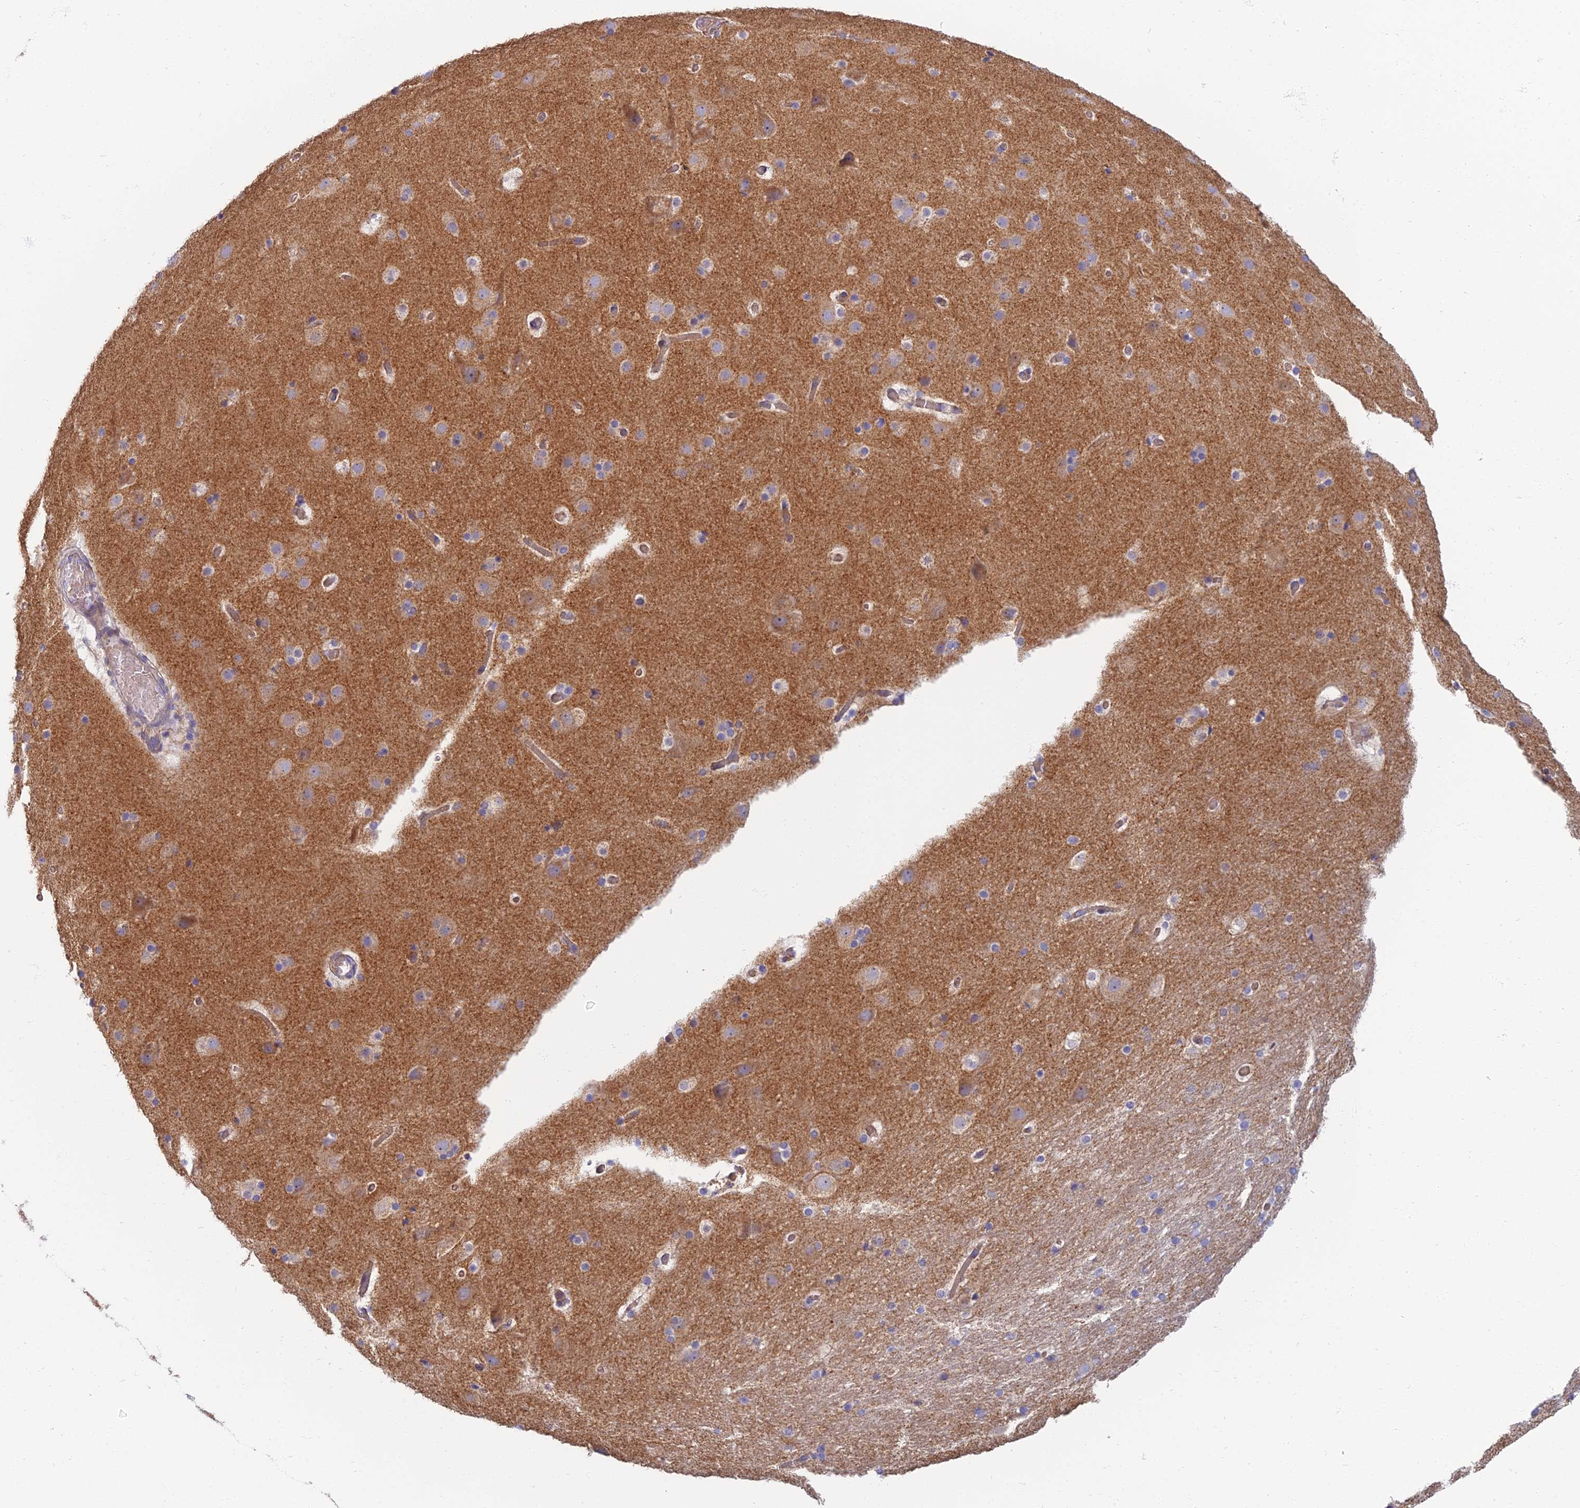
{"staining": {"intensity": "weak", "quantity": "25%-75%", "location": "cytoplasmic/membranous"}, "tissue": "cerebral cortex", "cell_type": "Endothelial cells", "image_type": "normal", "snomed": [{"axis": "morphology", "description": "Normal tissue, NOS"}, {"axis": "topography", "description": "Cerebral cortex"}], "caption": "IHC (DAB) staining of normal human cerebral cortex exhibits weak cytoplasmic/membranous protein expression in about 25%-75% of endothelial cells.", "gene": "PROX2", "patient": {"sex": "male", "age": 57}}